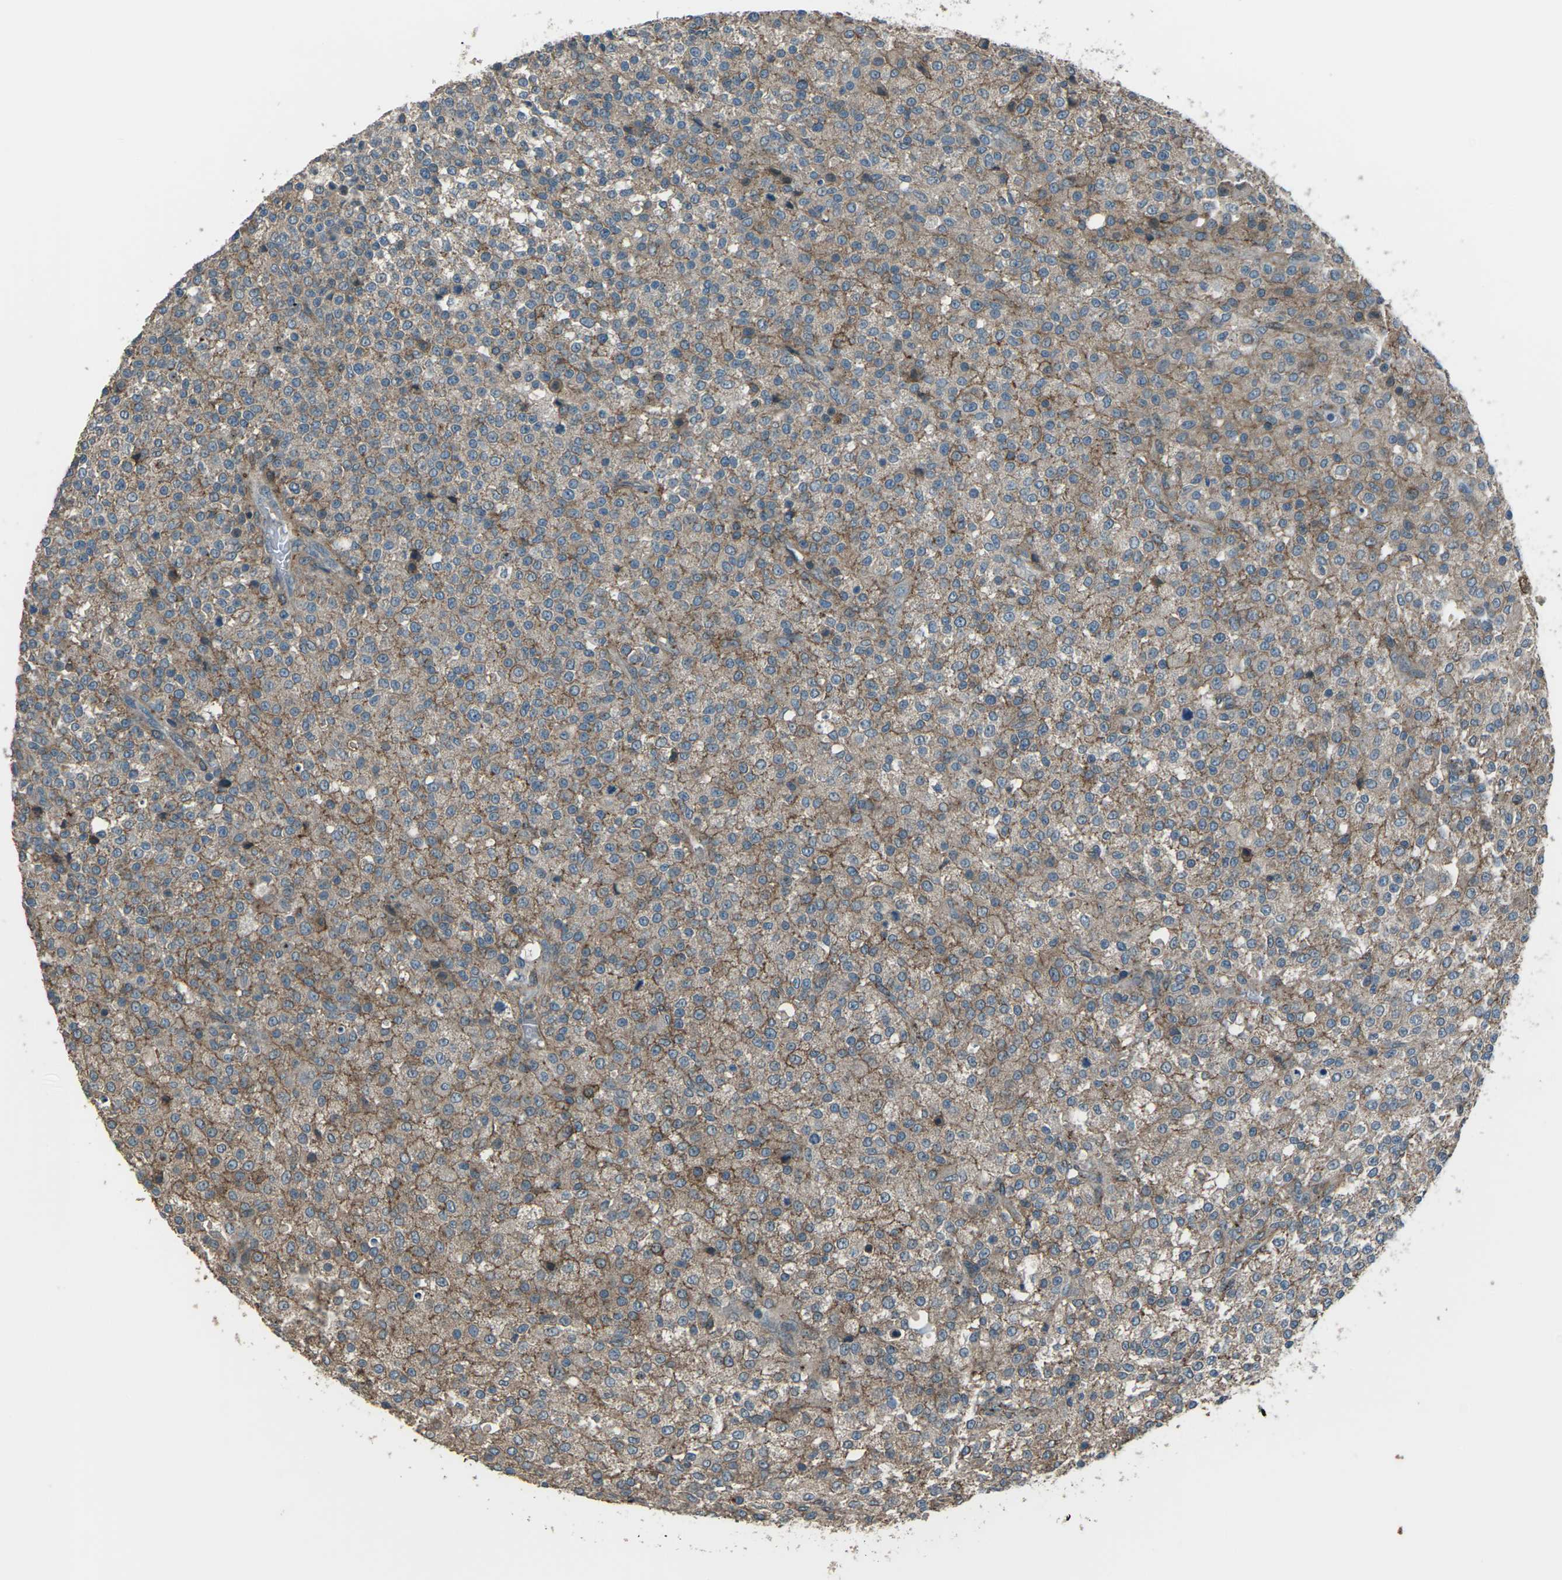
{"staining": {"intensity": "weak", "quantity": ">75%", "location": "cytoplasmic/membranous"}, "tissue": "testis cancer", "cell_type": "Tumor cells", "image_type": "cancer", "snomed": [{"axis": "morphology", "description": "Seminoma, NOS"}, {"axis": "topography", "description": "Testis"}], "caption": "Immunohistochemistry photomicrograph of neoplastic tissue: human testis seminoma stained using IHC reveals low levels of weak protein expression localized specifically in the cytoplasmic/membranous of tumor cells, appearing as a cytoplasmic/membranous brown color.", "gene": "CMTM4", "patient": {"sex": "male", "age": 59}}